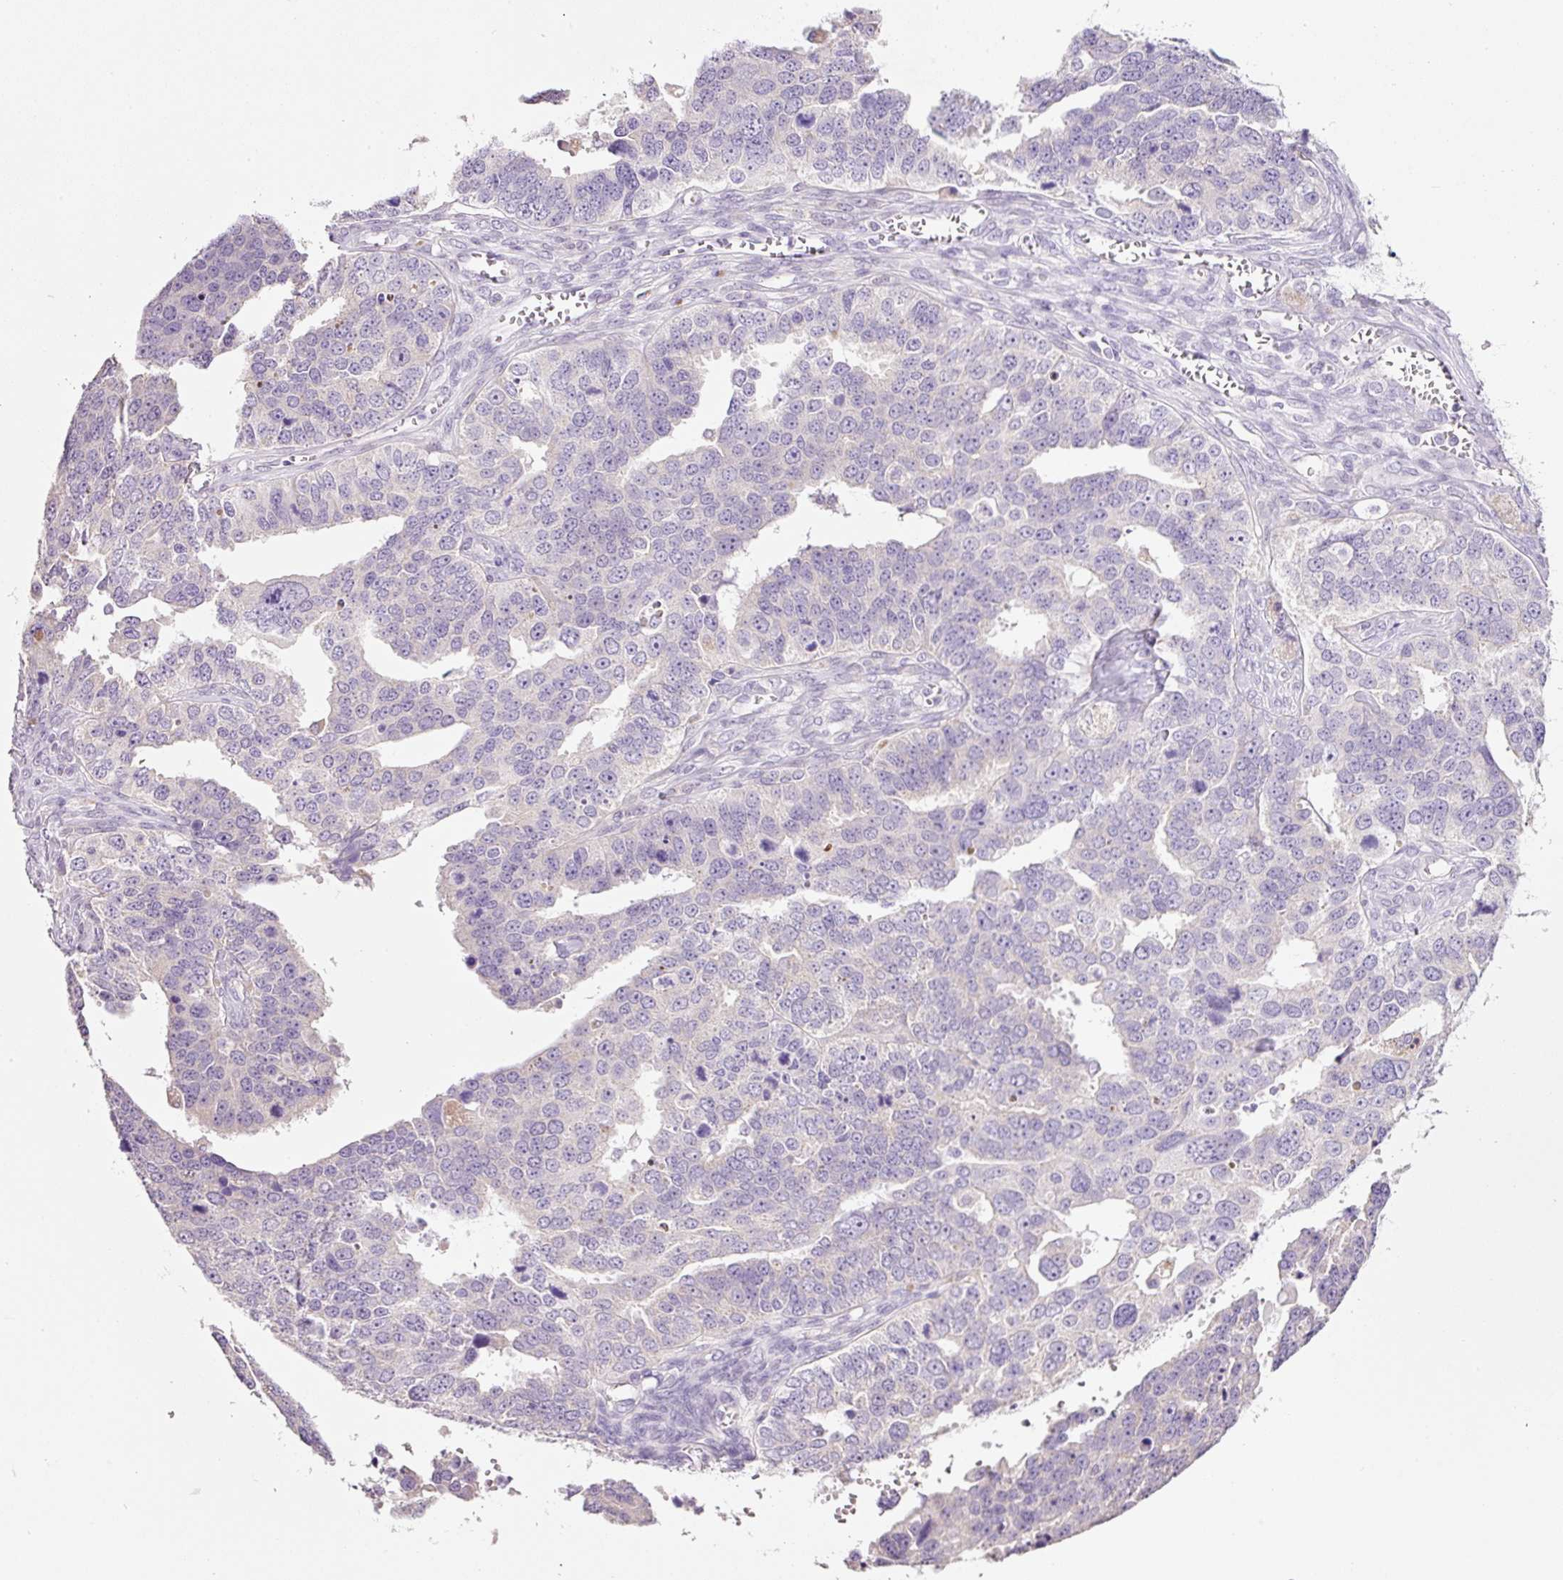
{"staining": {"intensity": "negative", "quantity": "none", "location": "none"}, "tissue": "ovarian cancer", "cell_type": "Tumor cells", "image_type": "cancer", "snomed": [{"axis": "morphology", "description": "Cystadenocarcinoma, serous, NOS"}, {"axis": "topography", "description": "Ovary"}], "caption": "IHC of serous cystadenocarcinoma (ovarian) demonstrates no expression in tumor cells.", "gene": "TENT5C", "patient": {"sex": "female", "age": 76}}